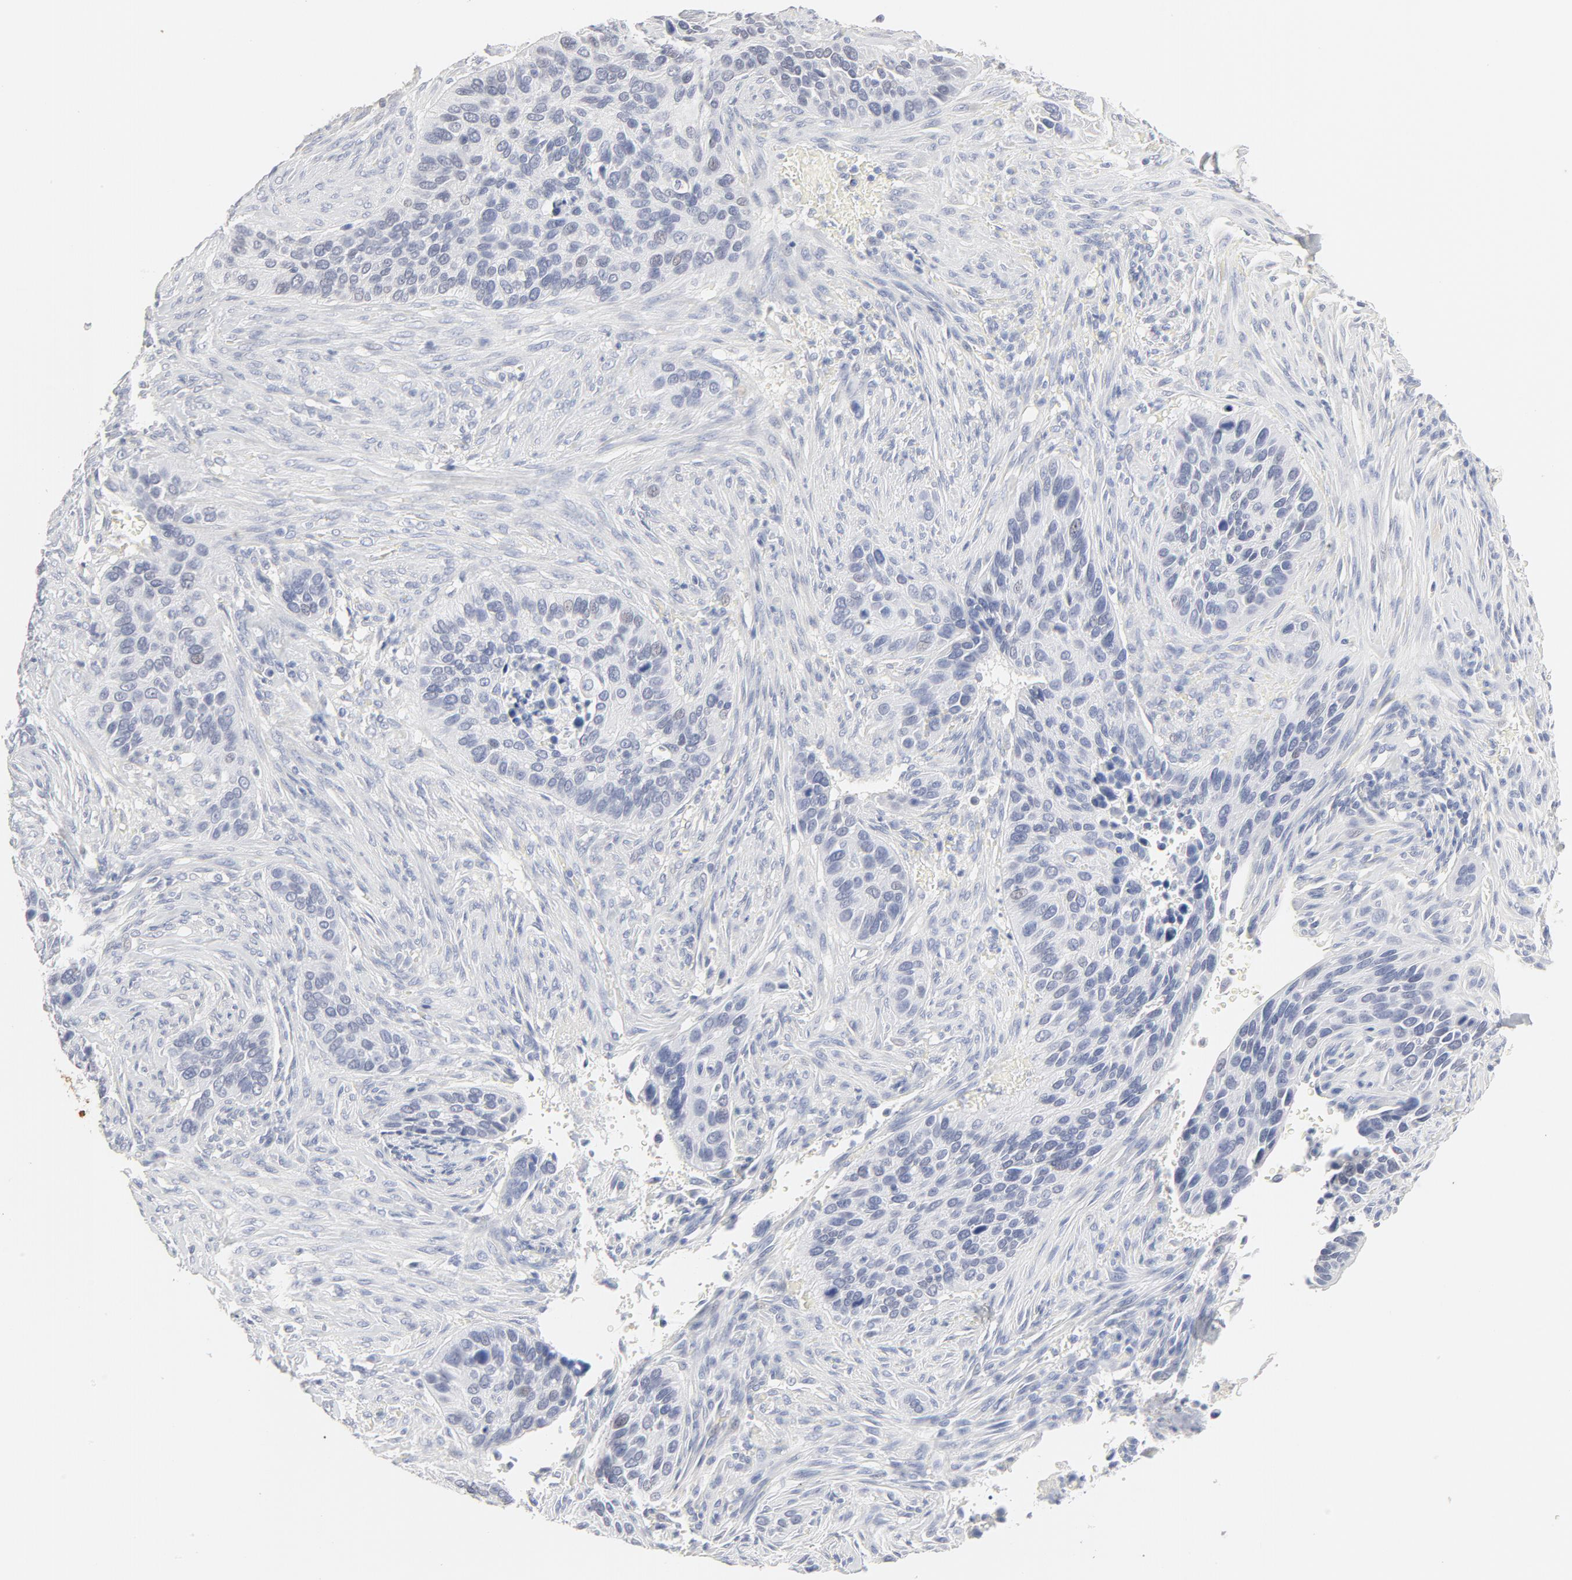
{"staining": {"intensity": "negative", "quantity": "none", "location": "none"}, "tissue": "cervical cancer", "cell_type": "Tumor cells", "image_type": "cancer", "snomed": [{"axis": "morphology", "description": "Adenocarcinoma, NOS"}, {"axis": "topography", "description": "Cervix"}], "caption": "Tumor cells are negative for brown protein staining in cervical adenocarcinoma.", "gene": "FCGBP", "patient": {"sex": "female", "age": 29}}